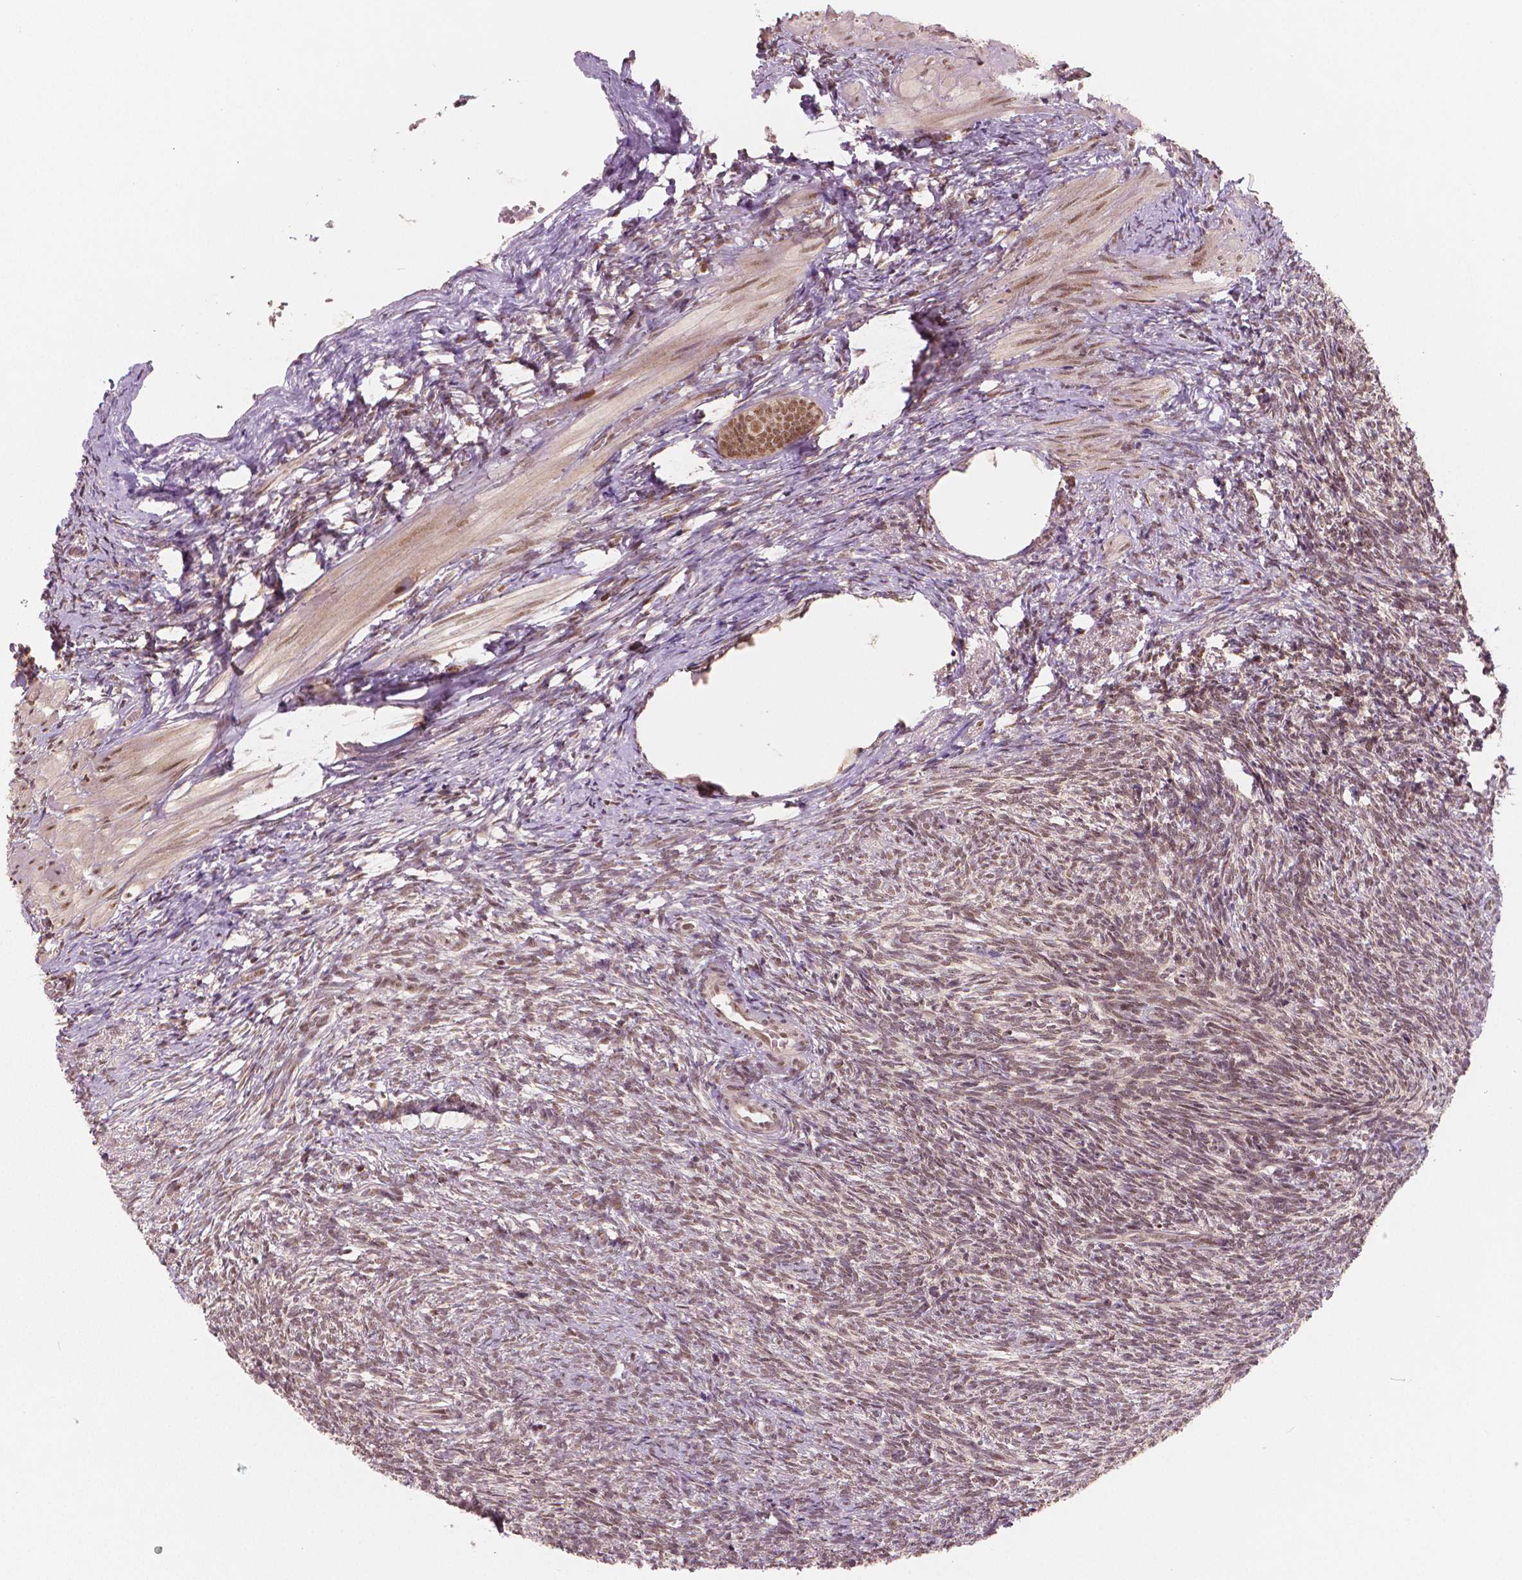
{"staining": {"intensity": "moderate", "quantity": ">75%", "location": "nuclear"}, "tissue": "ovary", "cell_type": "Follicle cells", "image_type": "normal", "snomed": [{"axis": "morphology", "description": "Normal tissue, NOS"}, {"axis": "topography", "description": "Ovary"}], "caption": "A brown stain labels moderate nuclear staining of a protein in follicle cells of unremarkable ovary. The staining is performed using DAB brown chromogen to label protein expression. The nuclei are counter-stained blue using hematoxylin.", "gene": "NSD2", "patient": {"sex": "female", "age": 46}}